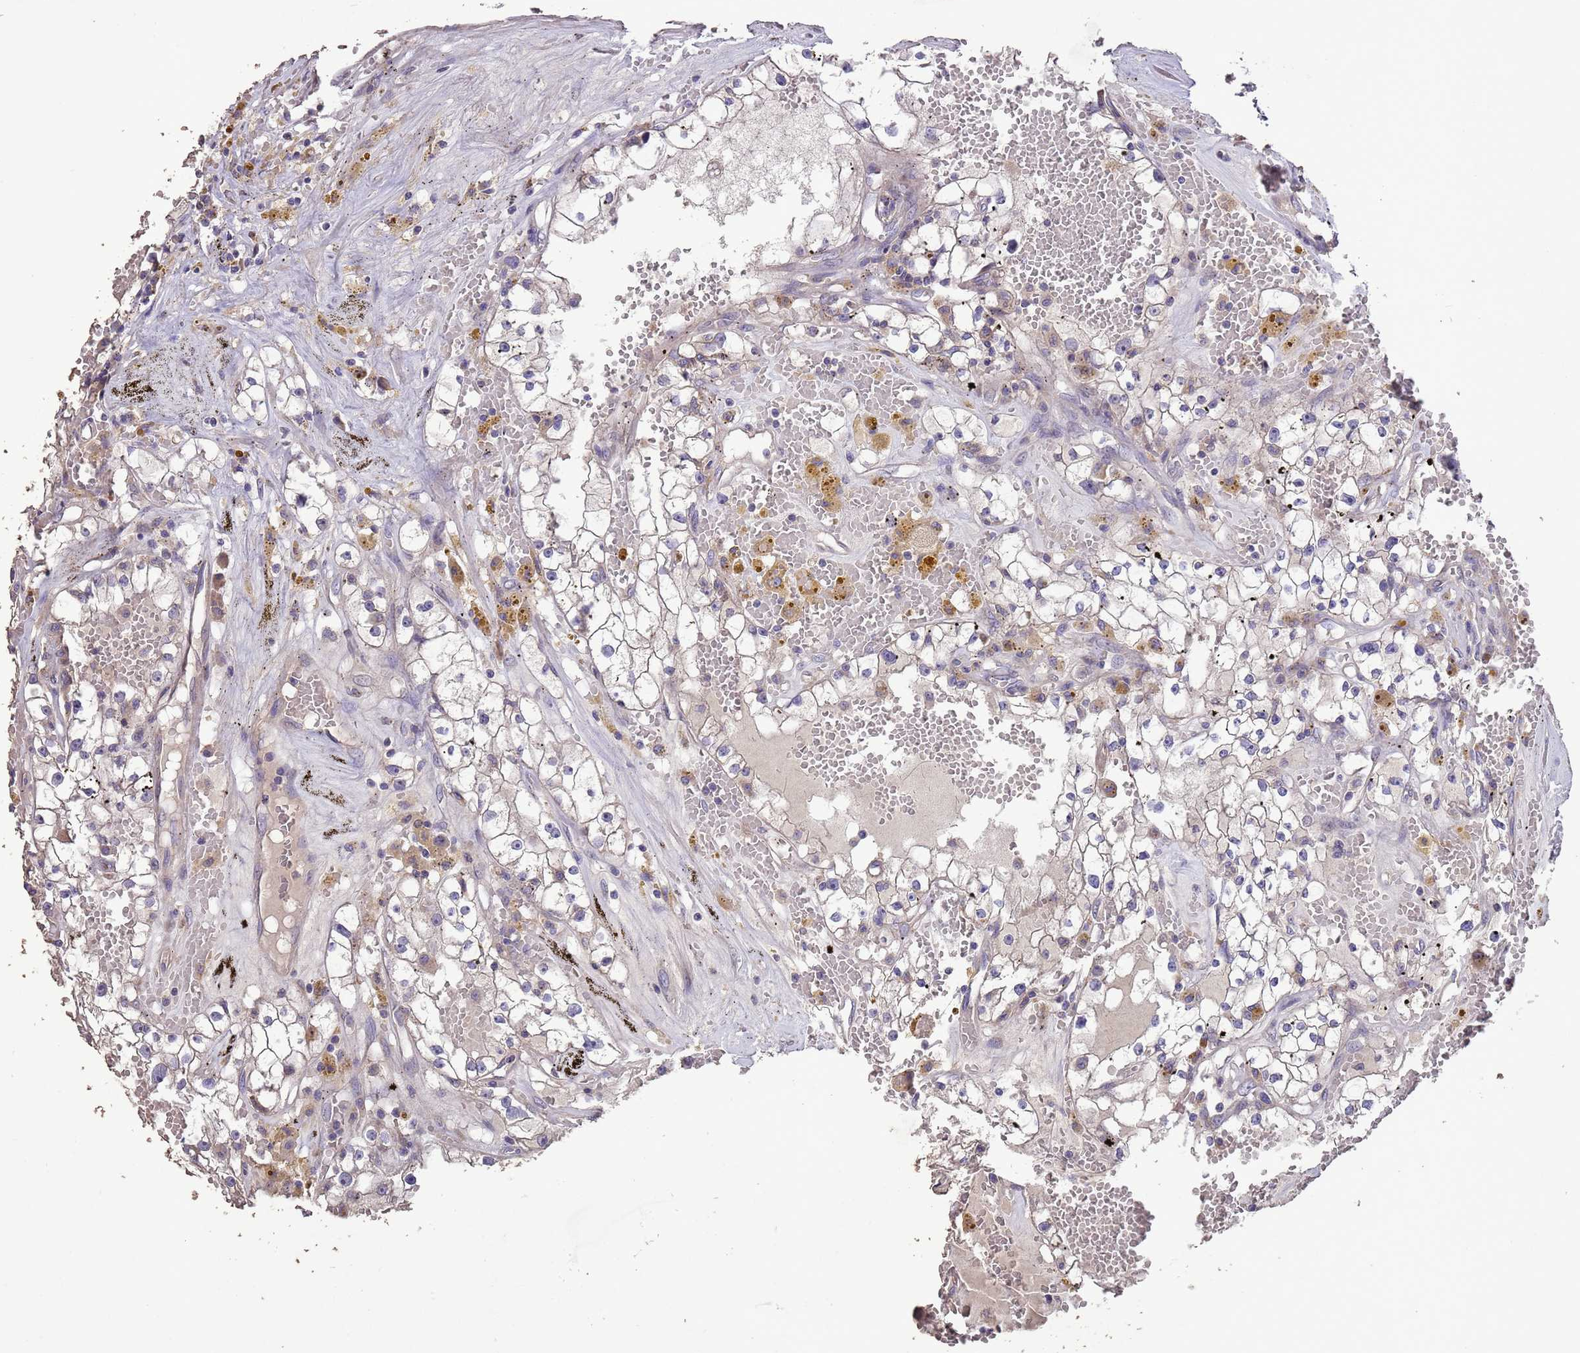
{"staining": {"intensity": "negative", "quantity": "none", "location": "none"}, "tissue": "renal cancer", "cell_type": "Tumor cells", "image_type": "cancer", "snomed": [{"axis": "morphology", "description": "Adenocarcinoma, NOS"}, {"axis": "topography", "description": "Kidney"}], "caption": "DAB (3,3'-diaminobenzidine) immunohistochemical staining of renal cancer demonstrates no significant expression in tumor cells.", "gene": "SLC9B2", "patient": {"sex": "male", "age": 56}}